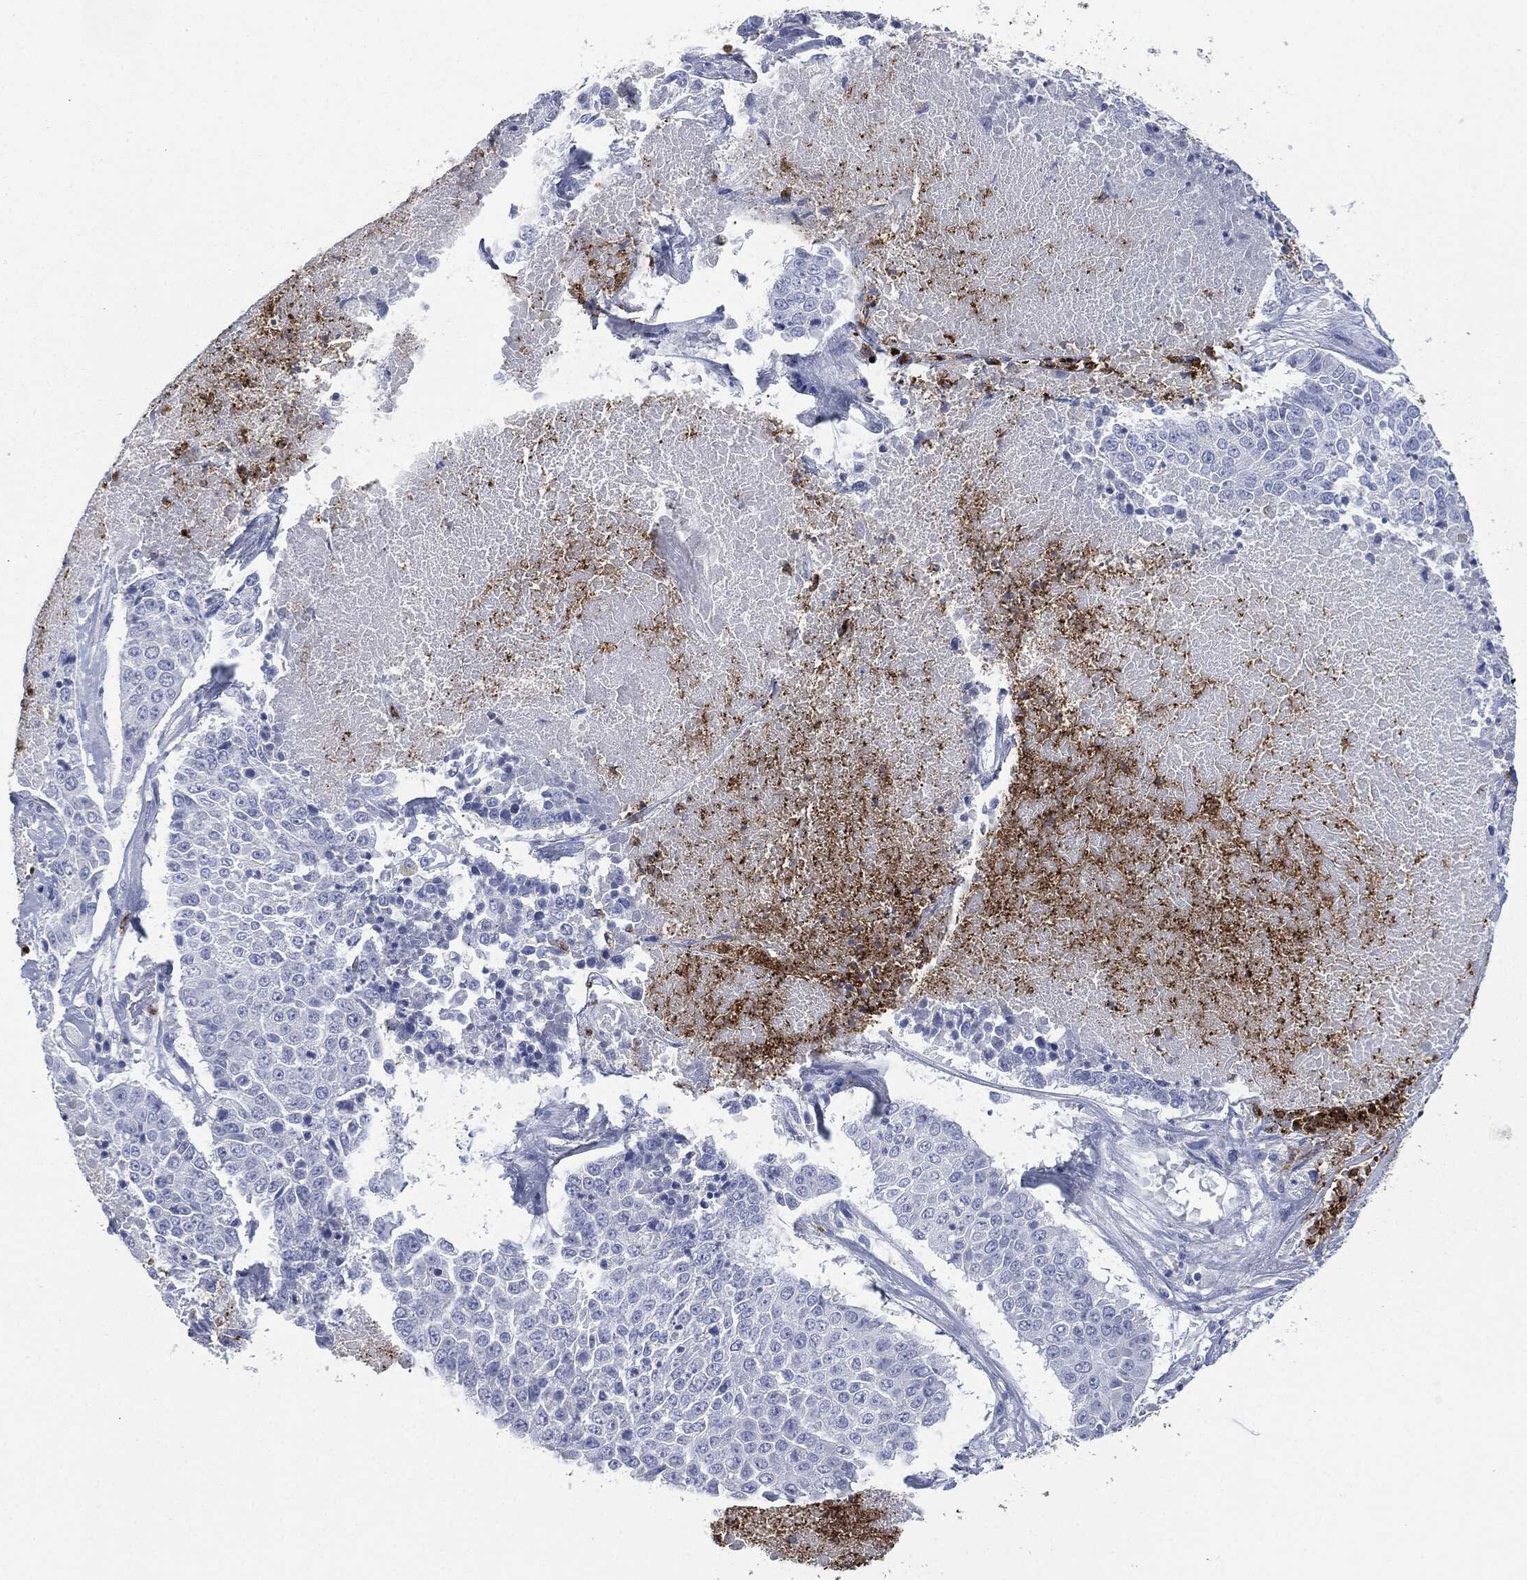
{"staining": {"intensity": "negative", "quantity": "none", "location": "none"}, "tissue": "lung cancer", "cell_type": "Tumor cells", "image_type": "cancer", "snomed": [{"axis": "morphology", "description": "Squamous cell carcinoma, NOS"}, {"axis": "topography", "description": "Lung"}], "caption": "The immunohistochemistry (IHC) photomicrograph has no significant staining in tumor cells of lung squamous cell carcinoma tissue.", "gene": "CEACAM8", "patient": {"sex": "male", "age": 64}}